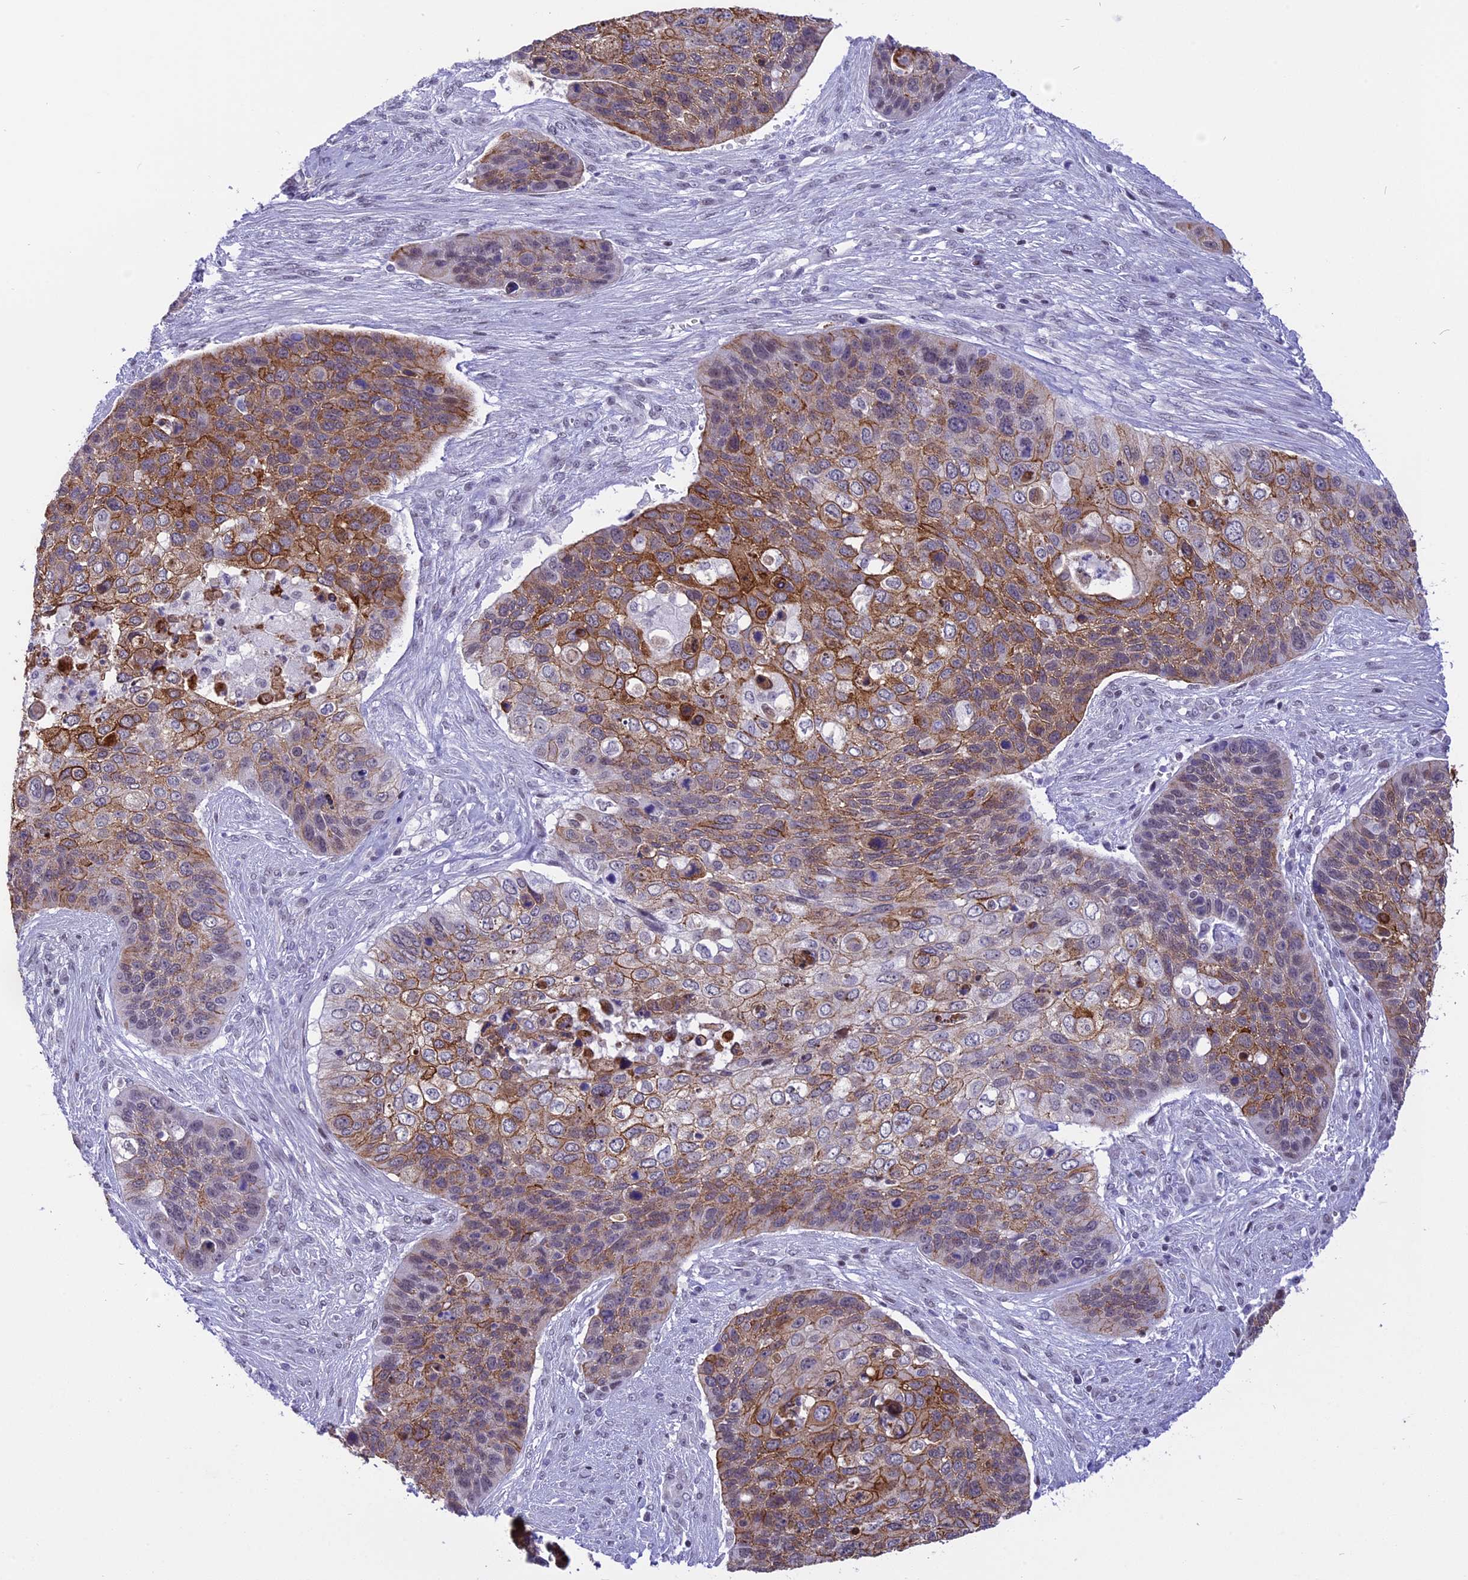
{"staining": {"intensity": "moderate", "quantity": ">75%", "location": "cytoplasmic/membranous"}, "tissue": "skin cancer", "cell_type": "Tumor cells", "image_type": "cancer", "snomed": [{"axis": "morphology", "description": "Basal cell carcinoma"}, {"axis": "topography", "description": "Skin"}], "caption": "Brown immunohistochemical staining in skin cancer (basal cell carcinoma) exhibits moderate cytoplasmic/membranous positivity in approximately >75% of tumor cells.", "gene": "SPIRE2", "patient": {"sex": "female", "age": 74}}